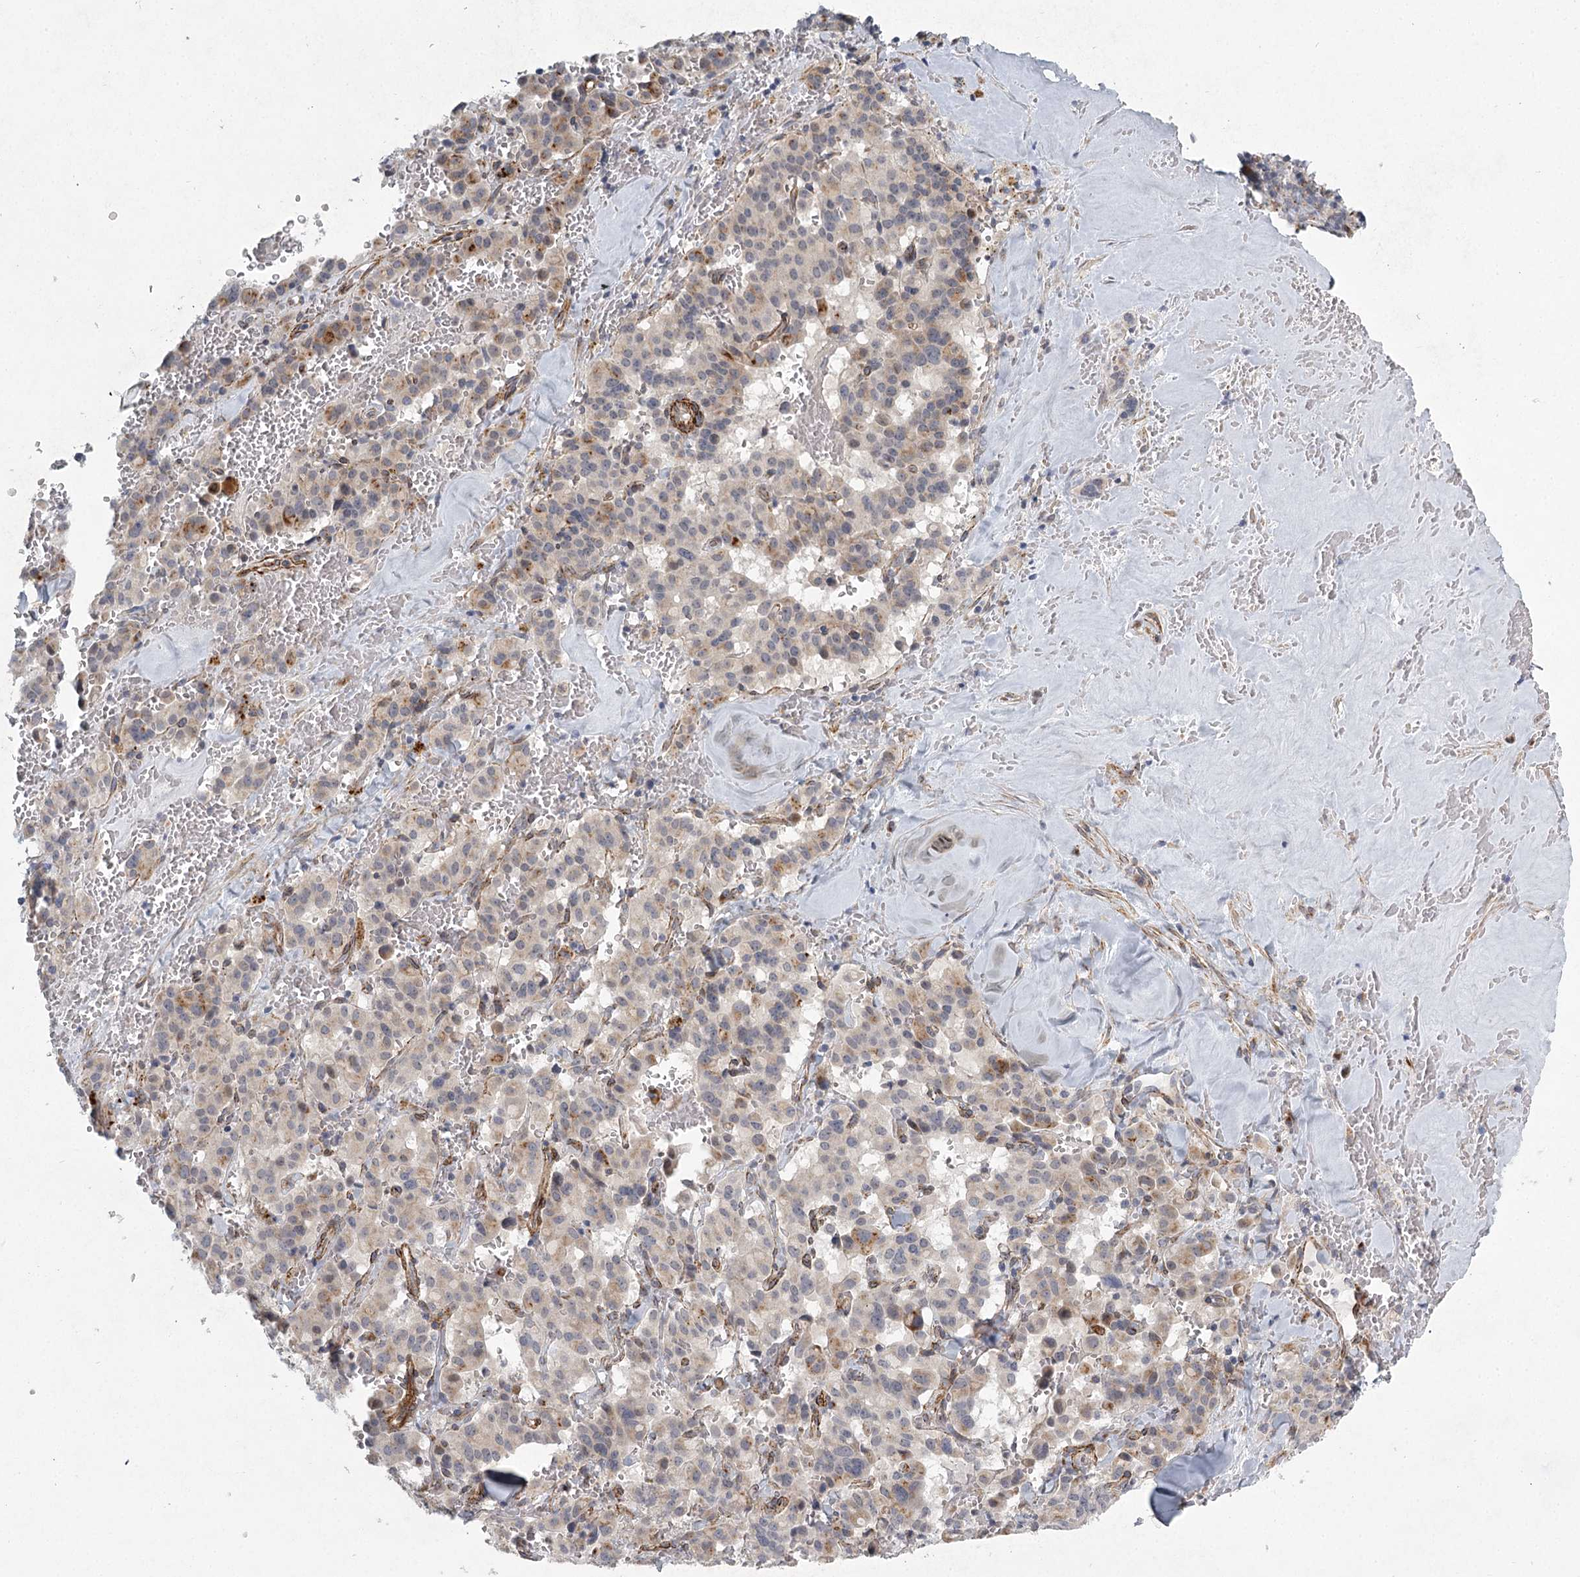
{"staining": {"intensity": "weak", "quantity": "25%-75%", "location": "cytoplasmic/membranous"}, "tissue": "pancreatic cancer", "cell_type": "Tumor cells", "image_type": "cancer", "snomed": [{"axis": "morphology", "description": "Adenocarcinoma, NOS"}, {"axis": "topography", "description": "Pancreas"}], "caption": "A micrograph showing weak cytoplasmic/membranous staining in about 25%-75% of tumor cells in pancreatic adenocarcinoma, as visualized by brown immunohistochemical staining.", "gene": "MEPE", "patient": {"sex": "male", "age": 65}}